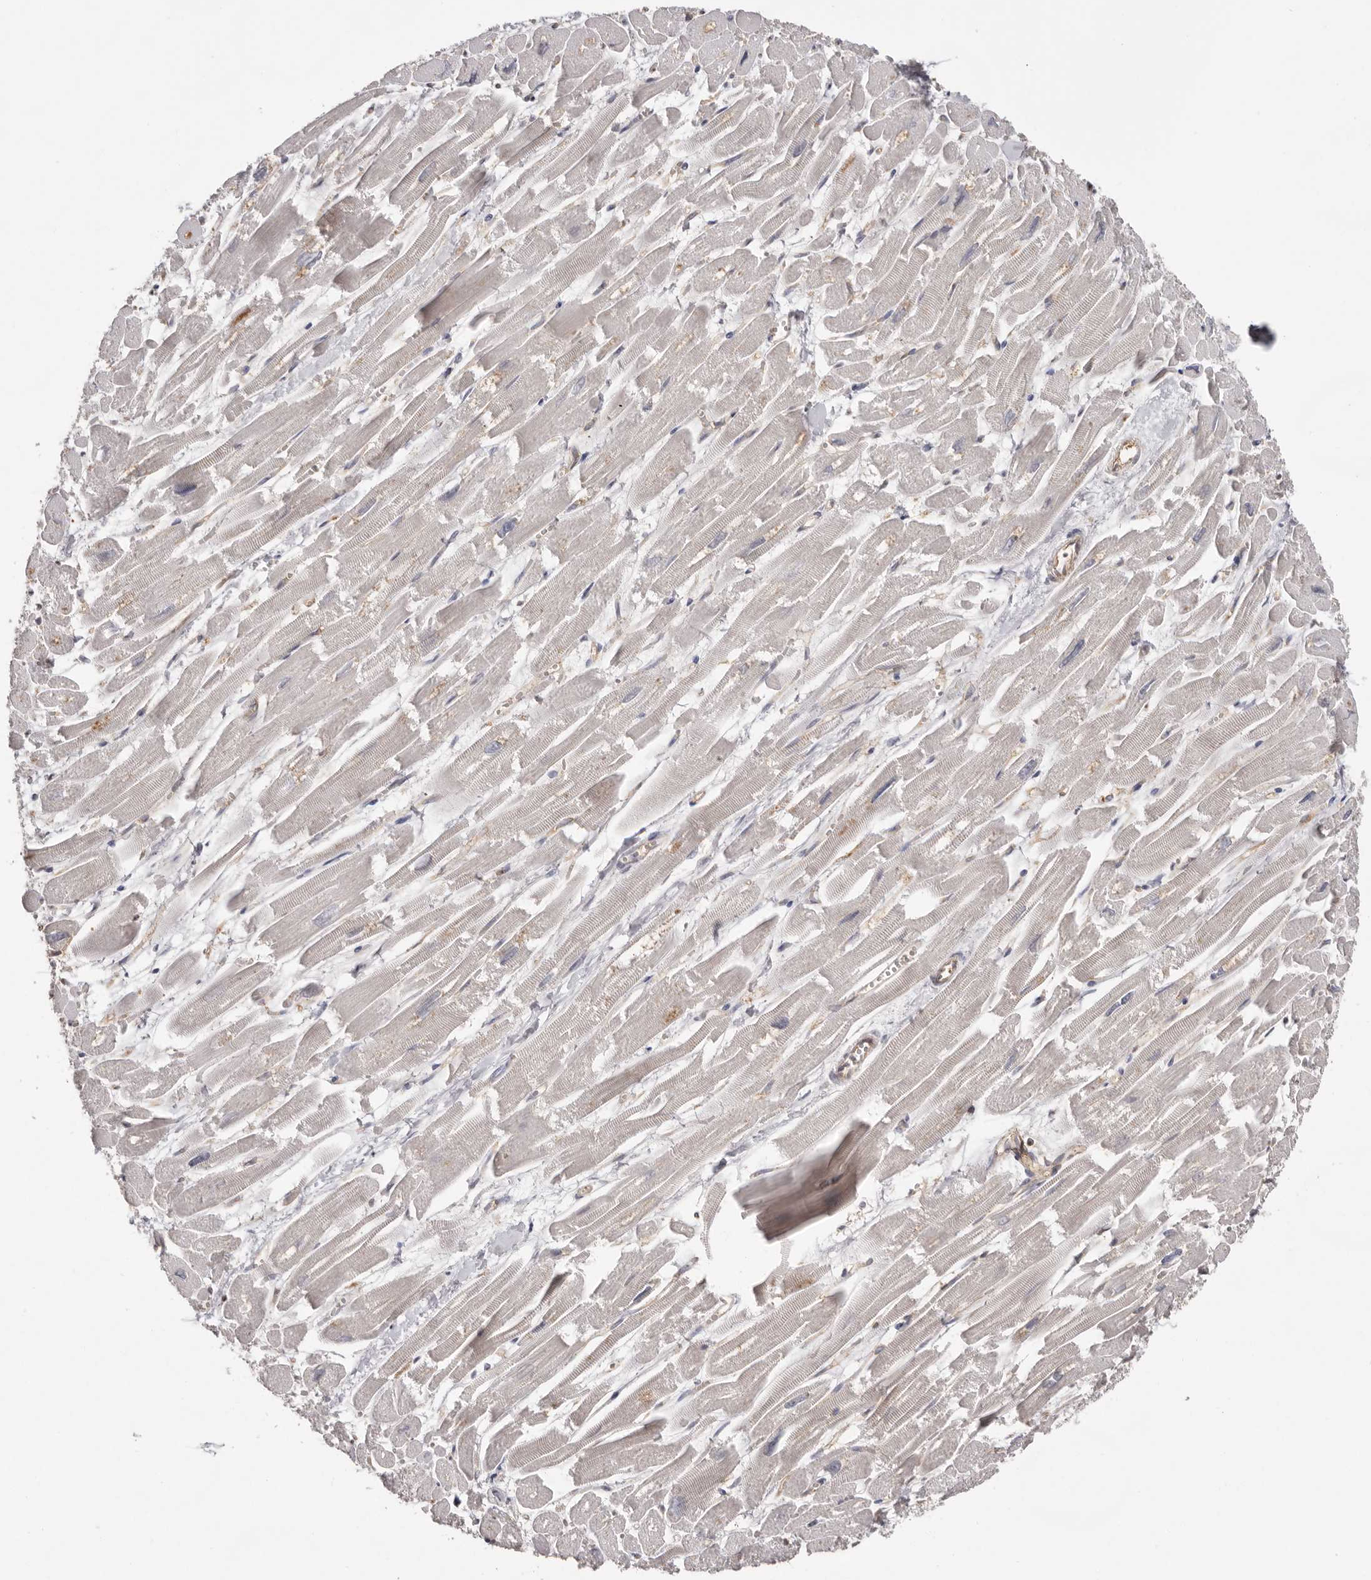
{"staining": {"intensity": "negative", "quantity": "none", "location": "none"}, "tissue": "heart muscle", "cell_type": "Cardiomyocytes", "image_type": "normal", "snomed": [{"axis": "morphology", "description": "Normal tissue, NOS"}, {"axis": "topography", "description": "Heart"}], "caption": "Cardiomyocytes are negative for brown protein staining in unremarkable heart muscle. (DAB immunohistochemistry visualized using brightfield microscopy, high magnification).", "gene": "MMACHC", "patient": {"sex": "male", "age": 54}}